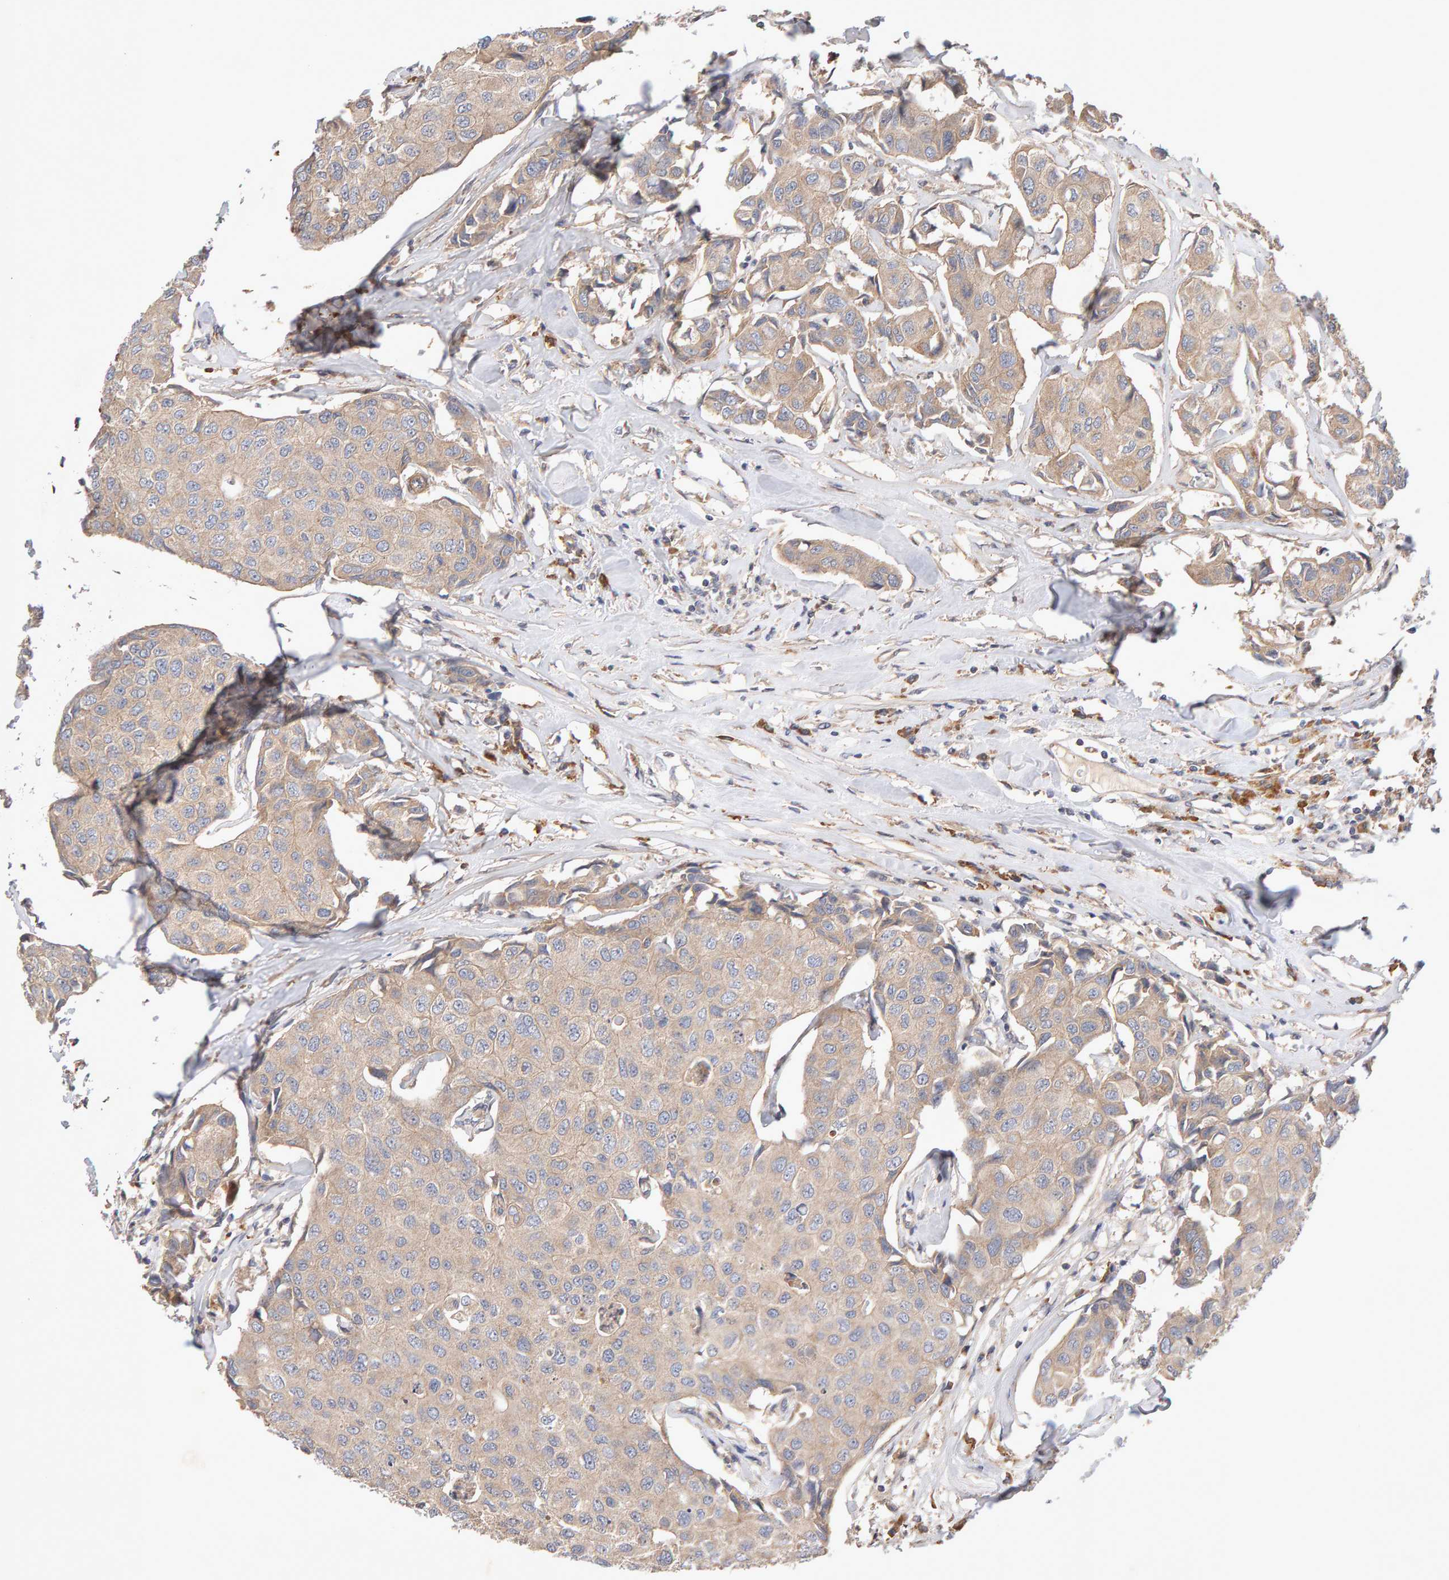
{"staining": {"intensity": "weak", "quantity": ">75%", "location": "cytoplasmic/membranous"}, "tissue": "breast cancer", "cell_type": "Tumor cells", "image_type": "cancer", "snomed": [{"axis": "morphology", "description": "Duct carcinoma"}, {"axis": "topography", "description": "Breast"}], "caption": "Approximately >75% of tumor cells in breast cancer (infiltrating ductal carcinoma) demonstrate weak cytoplasmic/membranous protein positivity as visualized by brown immunohistochemical staining.", "gene": "RNF19A", "patient": {"sex": "female", "age": 80}}